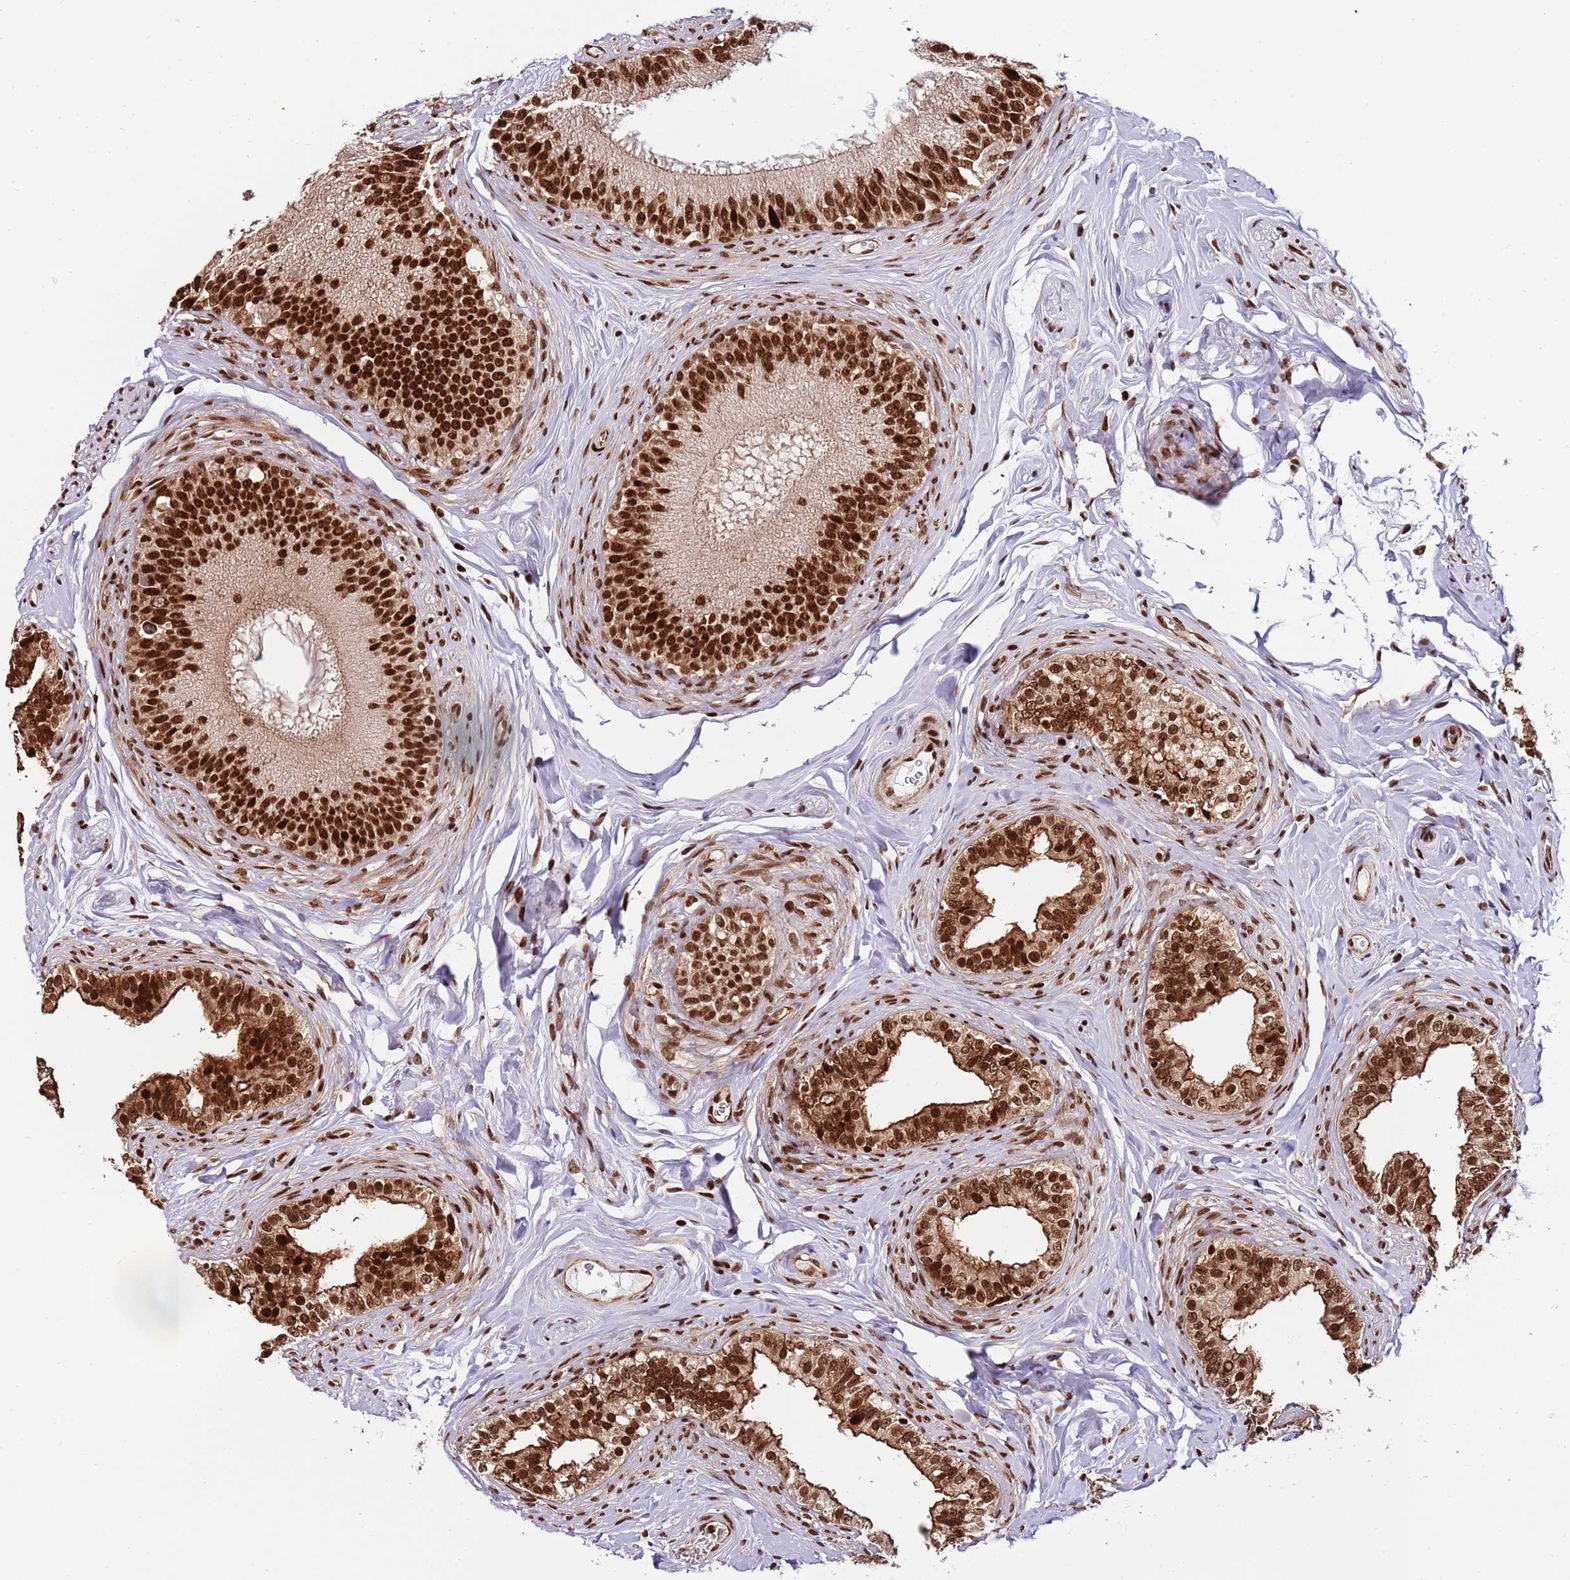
{"staining": {"intensity": "strong", "quantity": ">75%", "location": "cytoplasmic/membranous,nuclear"}, "tissue": "epididymis", "cell_type": "Glandular cells", "image_type": "normal", "snomed": [{"axis": "morphology", "description": "Normal tissue, NOS"}, {"axis": "topography", "description": "Epididymis"}], "caption": "About >75% of glandular cells in benign epididymis reveal strong cytoplasmic/membranous,nuclear protein staining as visualized by brown immunohistochemical staining.", "gene": "RIF1", "patient": {"sex": "male", "age": 38}}